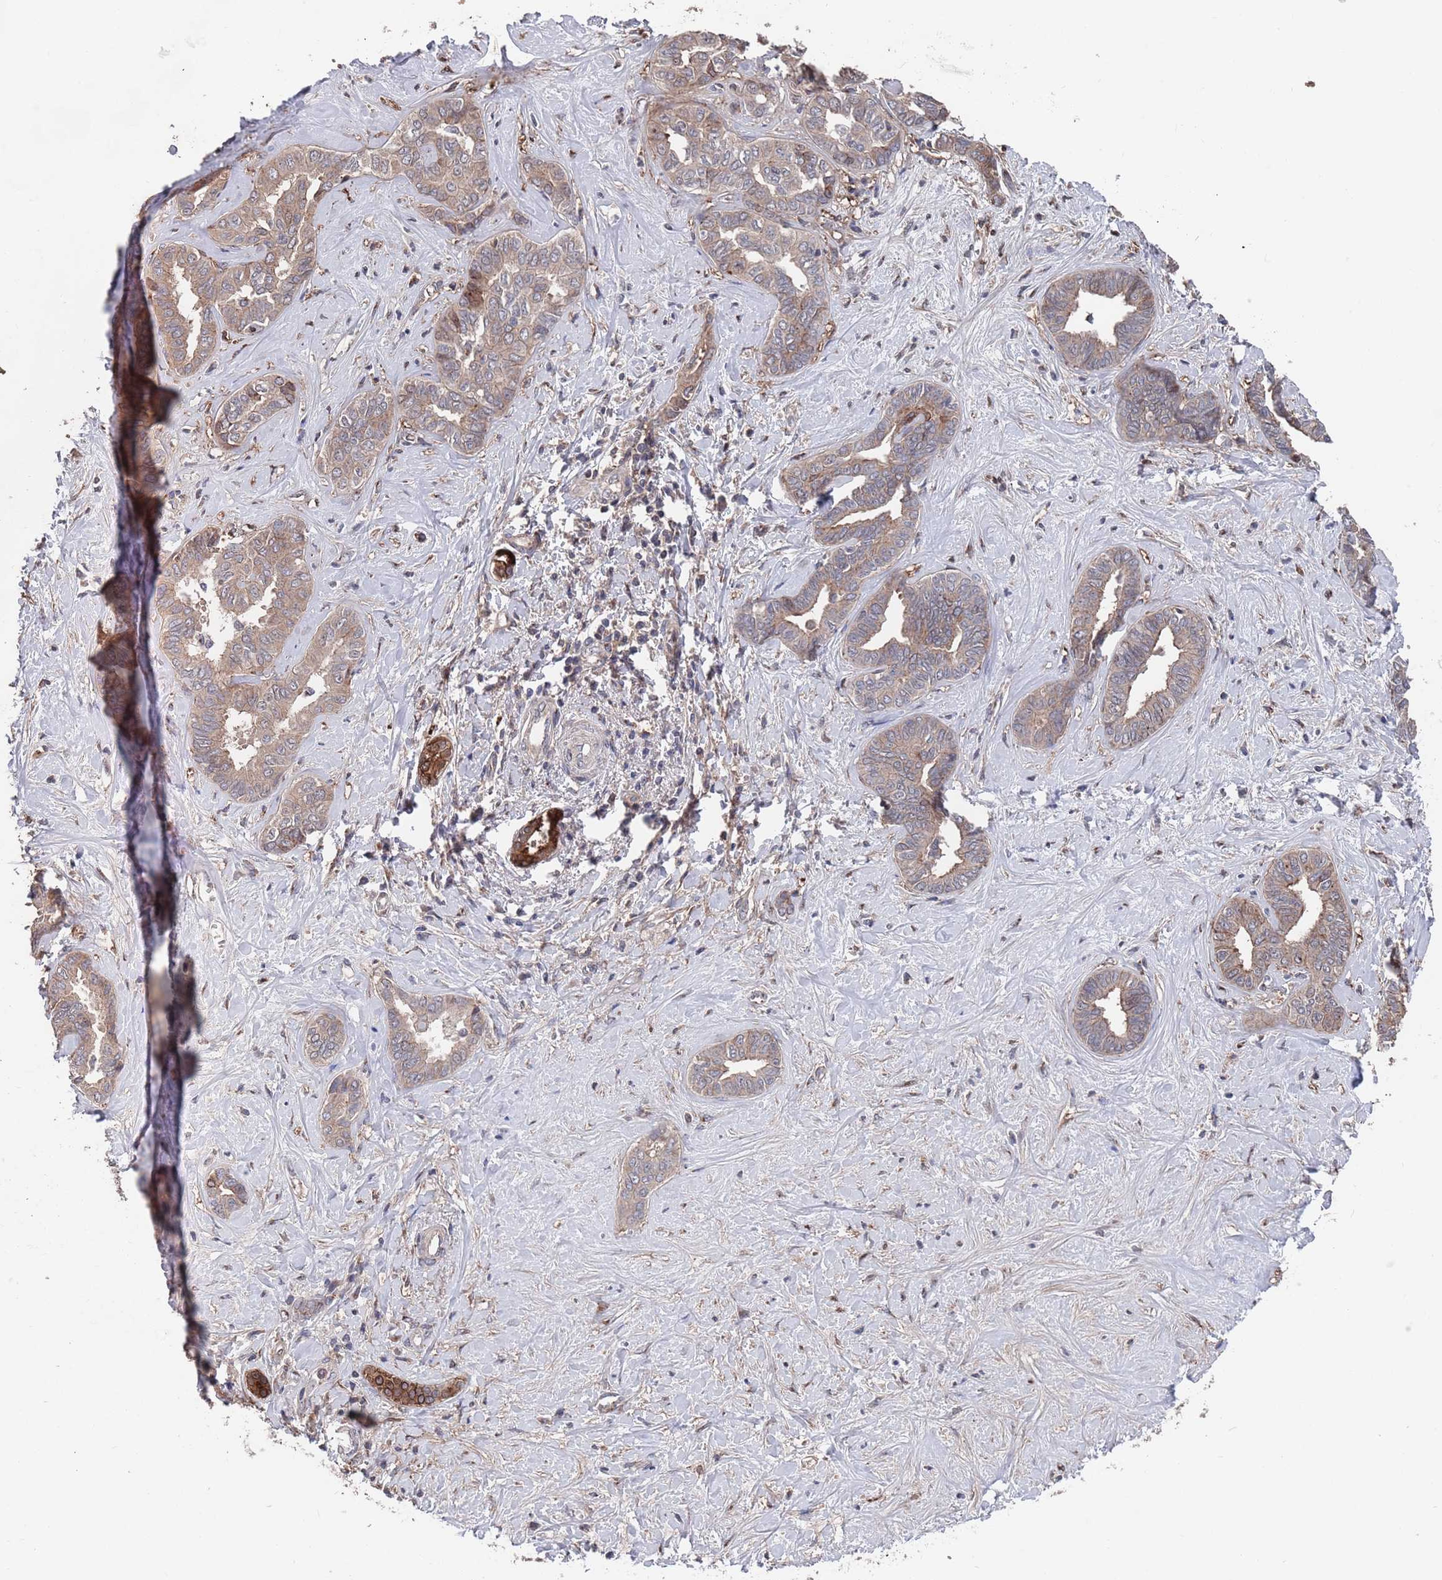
{"staining": {"intensity": "weak", "quantity": ">75%", "location": "cytoplasmic/membranous"}, "tissue": "liver cancer", "cell_type": "Tumor cells", "image_type": "cancer", "snomed": [{"axis": "morphology", "description": "Cholangiocarcinoma"}, {"axis": "topography", "description": "Liver"}], "caption": "A photomicrograph of human liver cancer stained for a protein demonstrates weak cytoplasmic/membranous brown staining in tumor cells.", "gene": "UNC45A", "patient": {"sex": "female", "age": 77}}